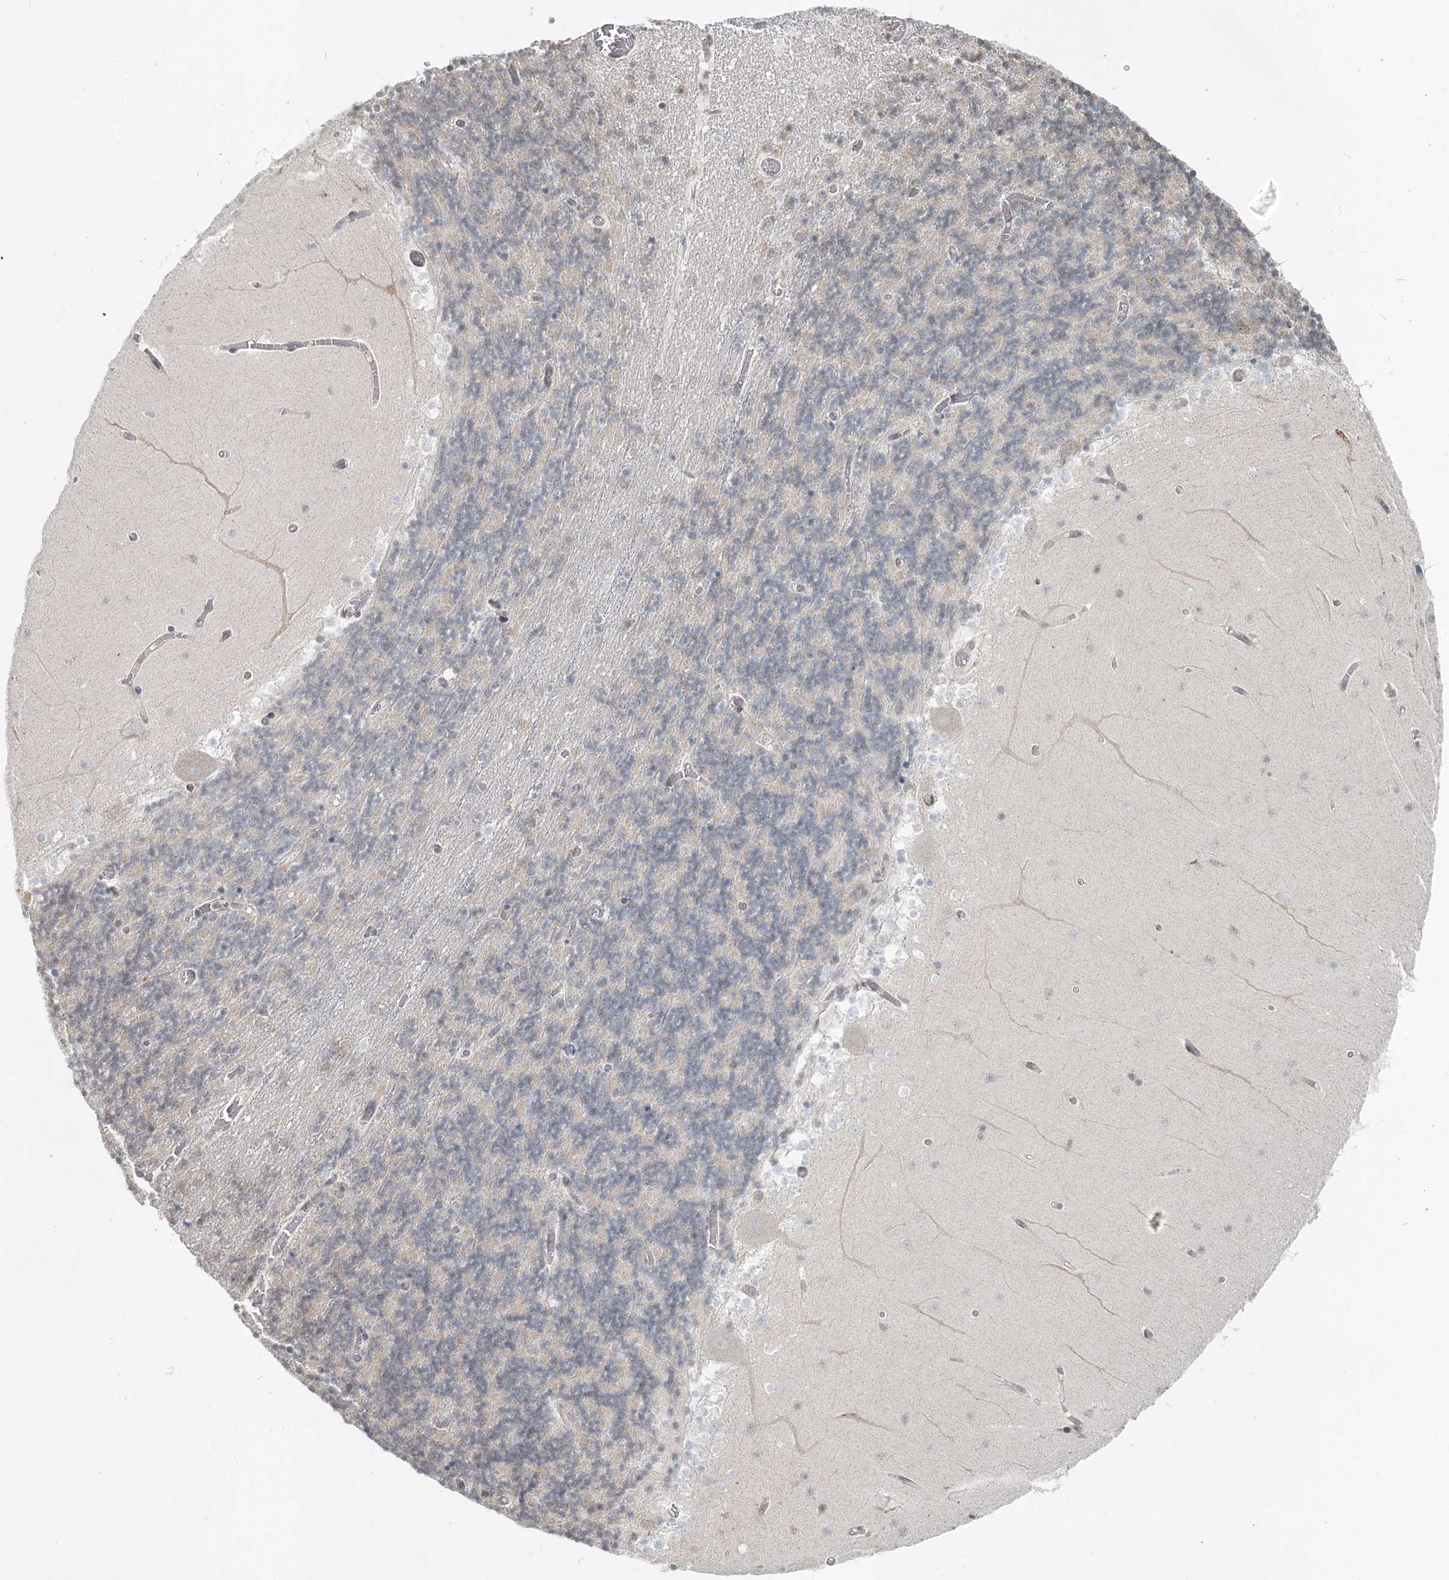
{"staining": {"intensity": "moderate", "quantity": "25%-75%", "location": "nuclear"}, "tissue": "cerebellum", "cell_type": "Cells in granular layer", "image_type": "normal", "snomed": [{"axis": "morphology", "description": "Normal tissue, NOS"}, {"axis": "topography", "description": "Cerebellum"}], "caption": "A micrograph of cerebellum stained for a protein shows moderate nuclear brown staining in cells in granular layer.", "gene": "GPALPP1", "patient": {"sex": "female", "age": 28}}